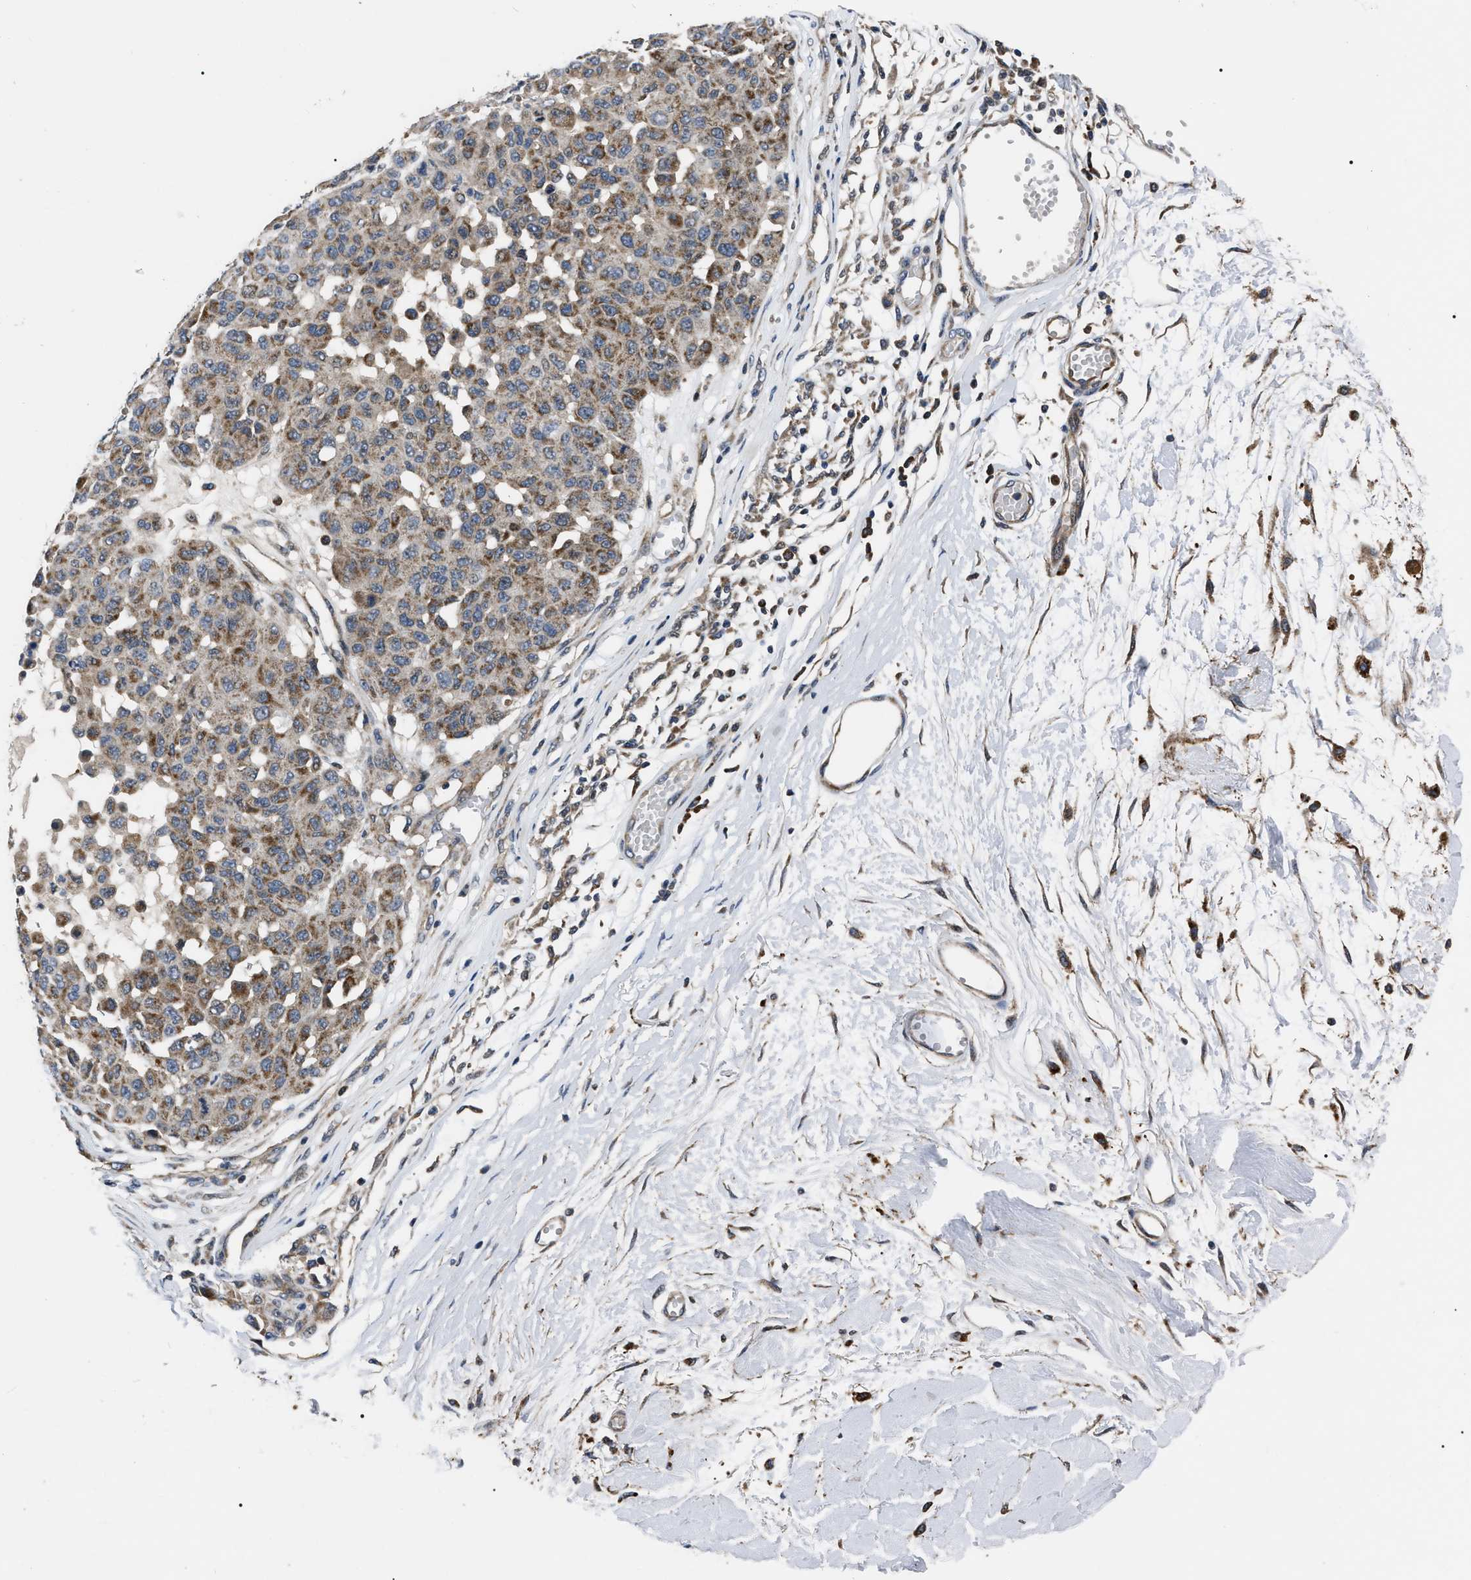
{"staining": {"intensity": "moderate", "quantity": ">75%", "location": "cytoplasmic/membranous"}, "tissue": "melanoma", "cell_type": "Tumor cells", "image_type": "cancer", "snomed": [{"axis": "morphology", "description": "Normal tissue, NOS"}, {"axis": "morphology", "description": "Malignant melanoma, NOS"}, {"axis": "topography", "description": "Skin"}], "caption": "Melanoma was stained to show a protein in brown. There is medium levels of moderate cytoplasmic/membranous expression in approximately >75% of tumor cells.", "gene": "PPWD1", "patient": {"sex": "male", "age": 62}}